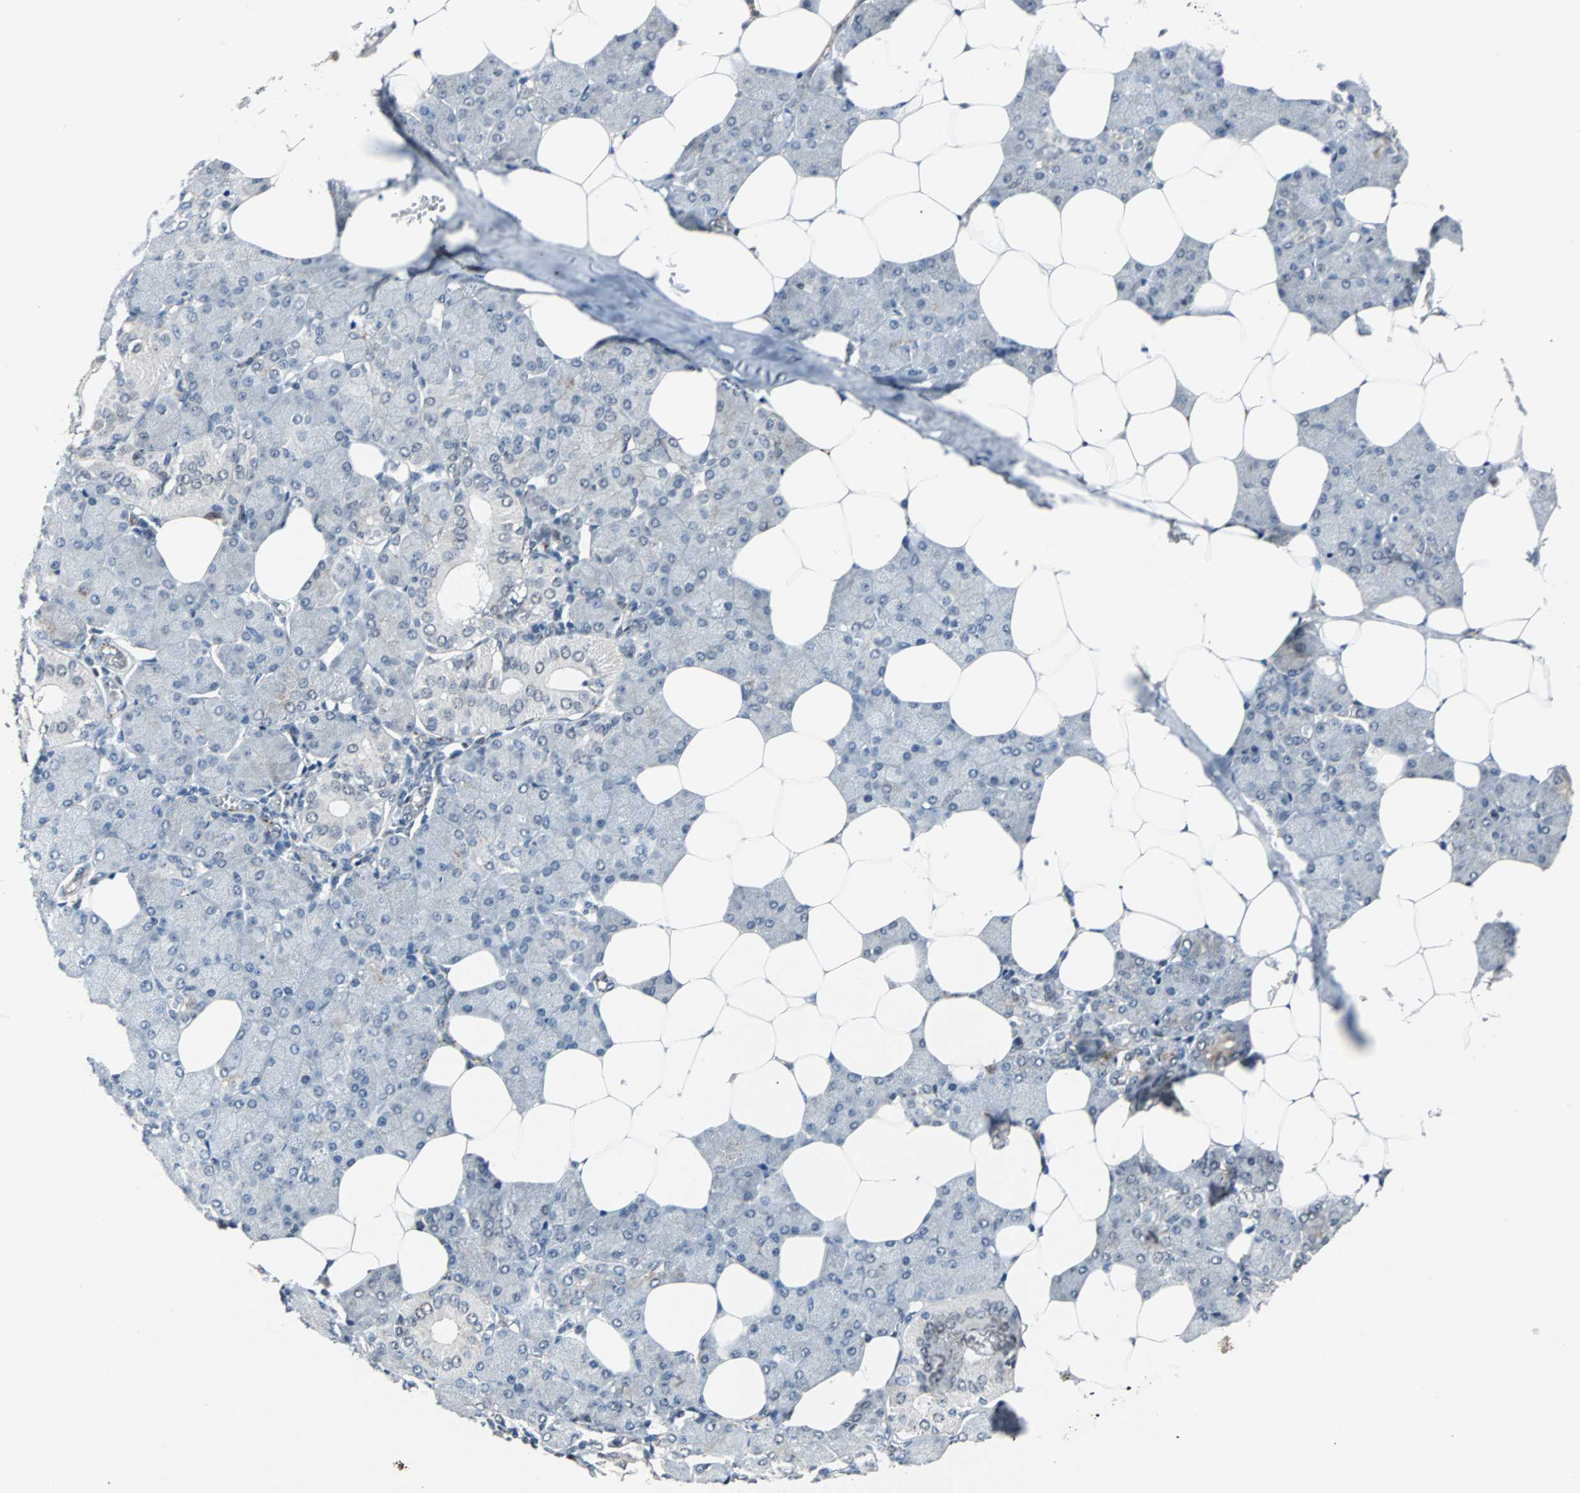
{"staining": {"intensity": "weak", "quantity": "25%-75%", "location": "cytoplasmic/membranous"}, "tissue": "salivary gland", "cell_type": "Glandular cells", "image_type": "normal", "snomed": [{"axis": "morphology", "description": "Normal tissue, NOS"}, {"axis": "morphology", "description": "Adenoma, NOS"}, {"axis": "topography", "description": "Salivary gland"}], "caption": "Protein staining by IHC shows weak cytoplasmic/membranous expression in about 25%-75% of glandular cells in unremarkable salivary gland.", "gene": "LSR", "patient": {"sex": "female", "age": 32}}